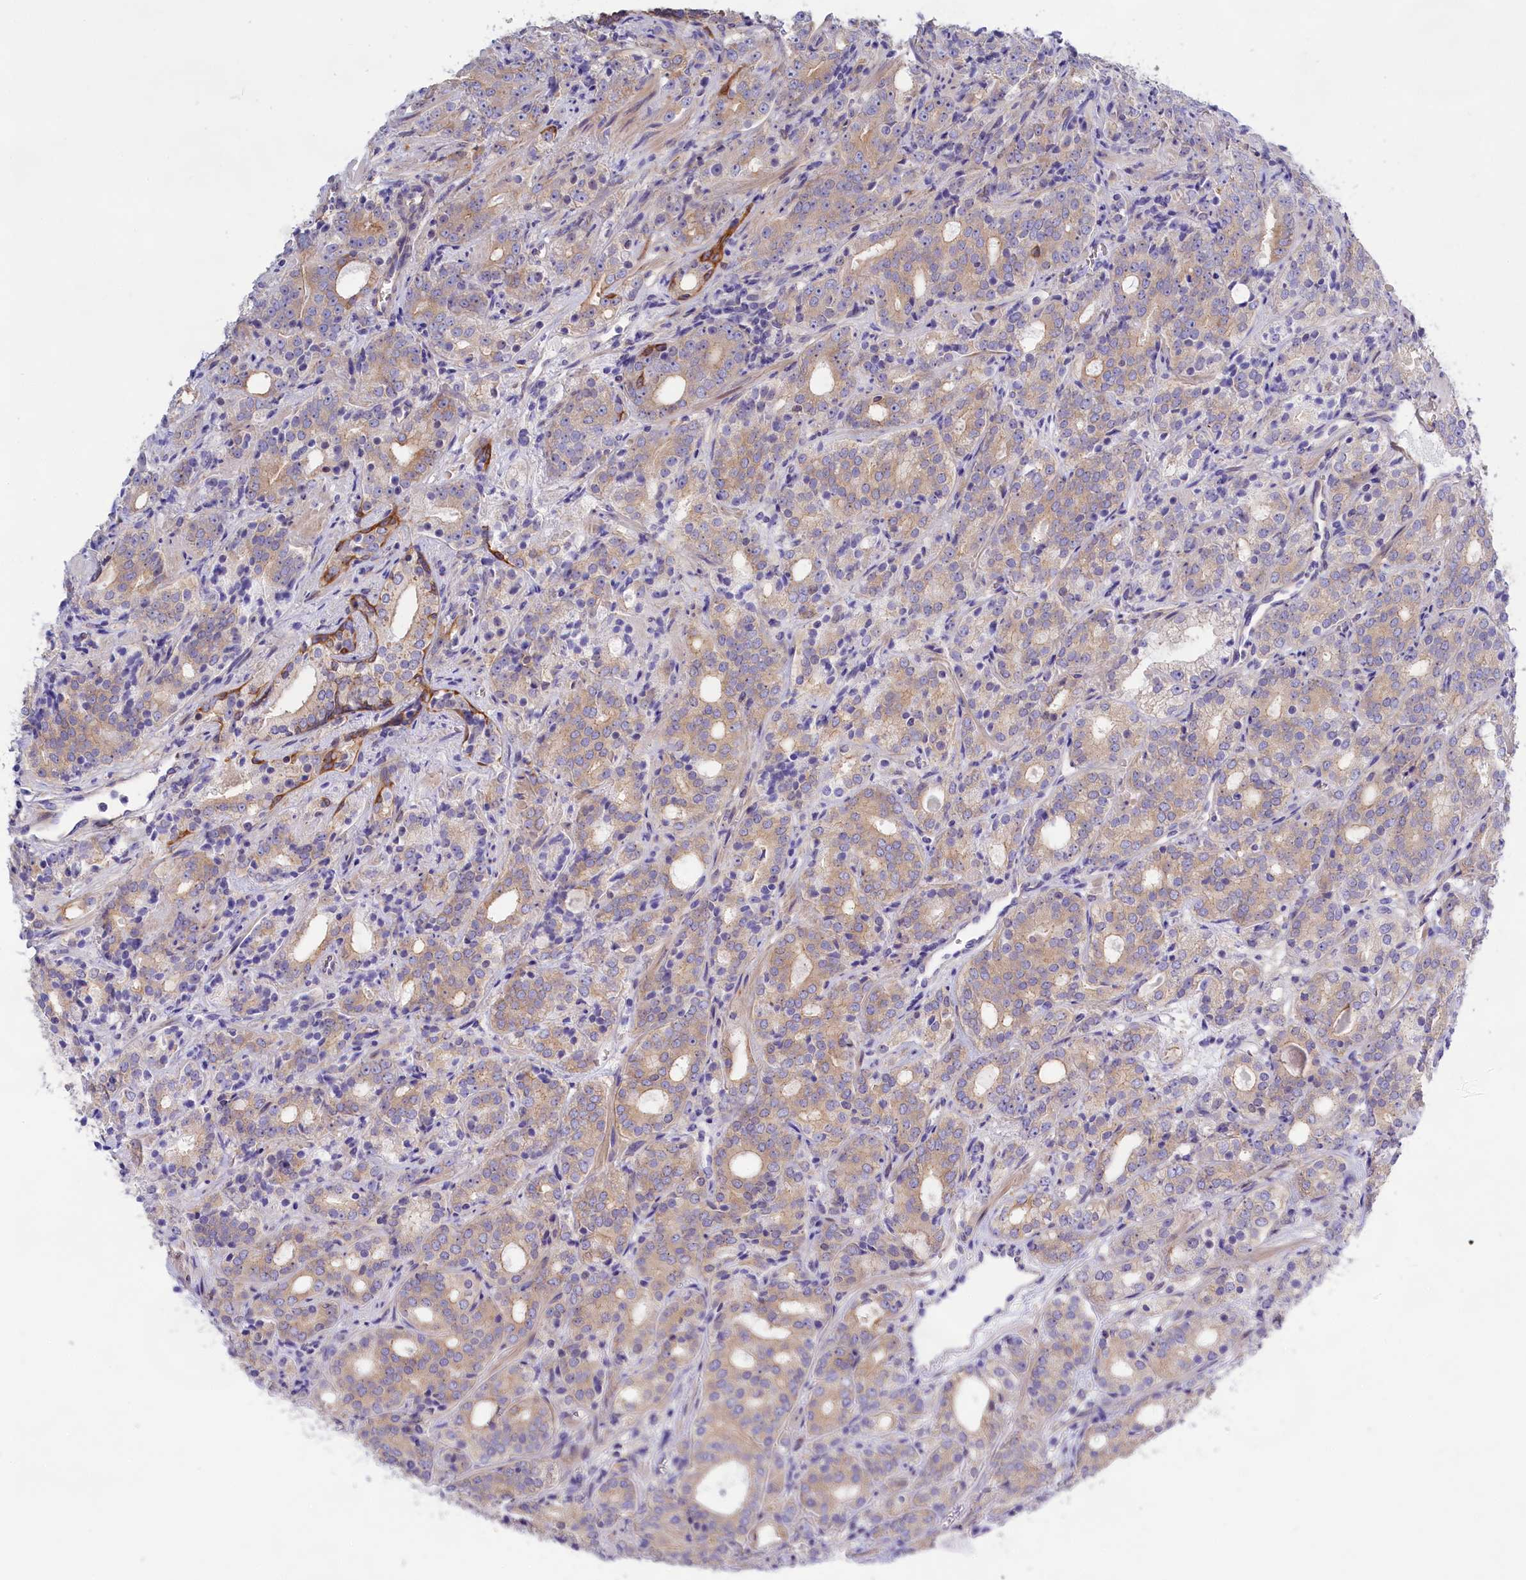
{"staining": {"intensity": "weak", "quantity": ">75%", "location": "cytoplasmic/membranous"}, "tissue": "prostate cancer", "cell_type": "Tumor cells", "image_type": "cancer", "snomed": [{"axis": "morphology", "description": "Adenocarcinoma, High grade"}, {"axis": "topography", "description": "Prostate"}], "caption": "Weak cytoplasmic/membranous positivity is appreciated in approximately >75% of tumor cells in prostate cancer (high-grade adenocarcinoma). The staining is performed using DAB (3,3'-diaminobenzidine) brown chromogen to label protein expression. The nuclei are counter-stained blue using hematoxylin.", "gene": "PPP1R13L", "patient": {"sex": "male", "age": 64}}